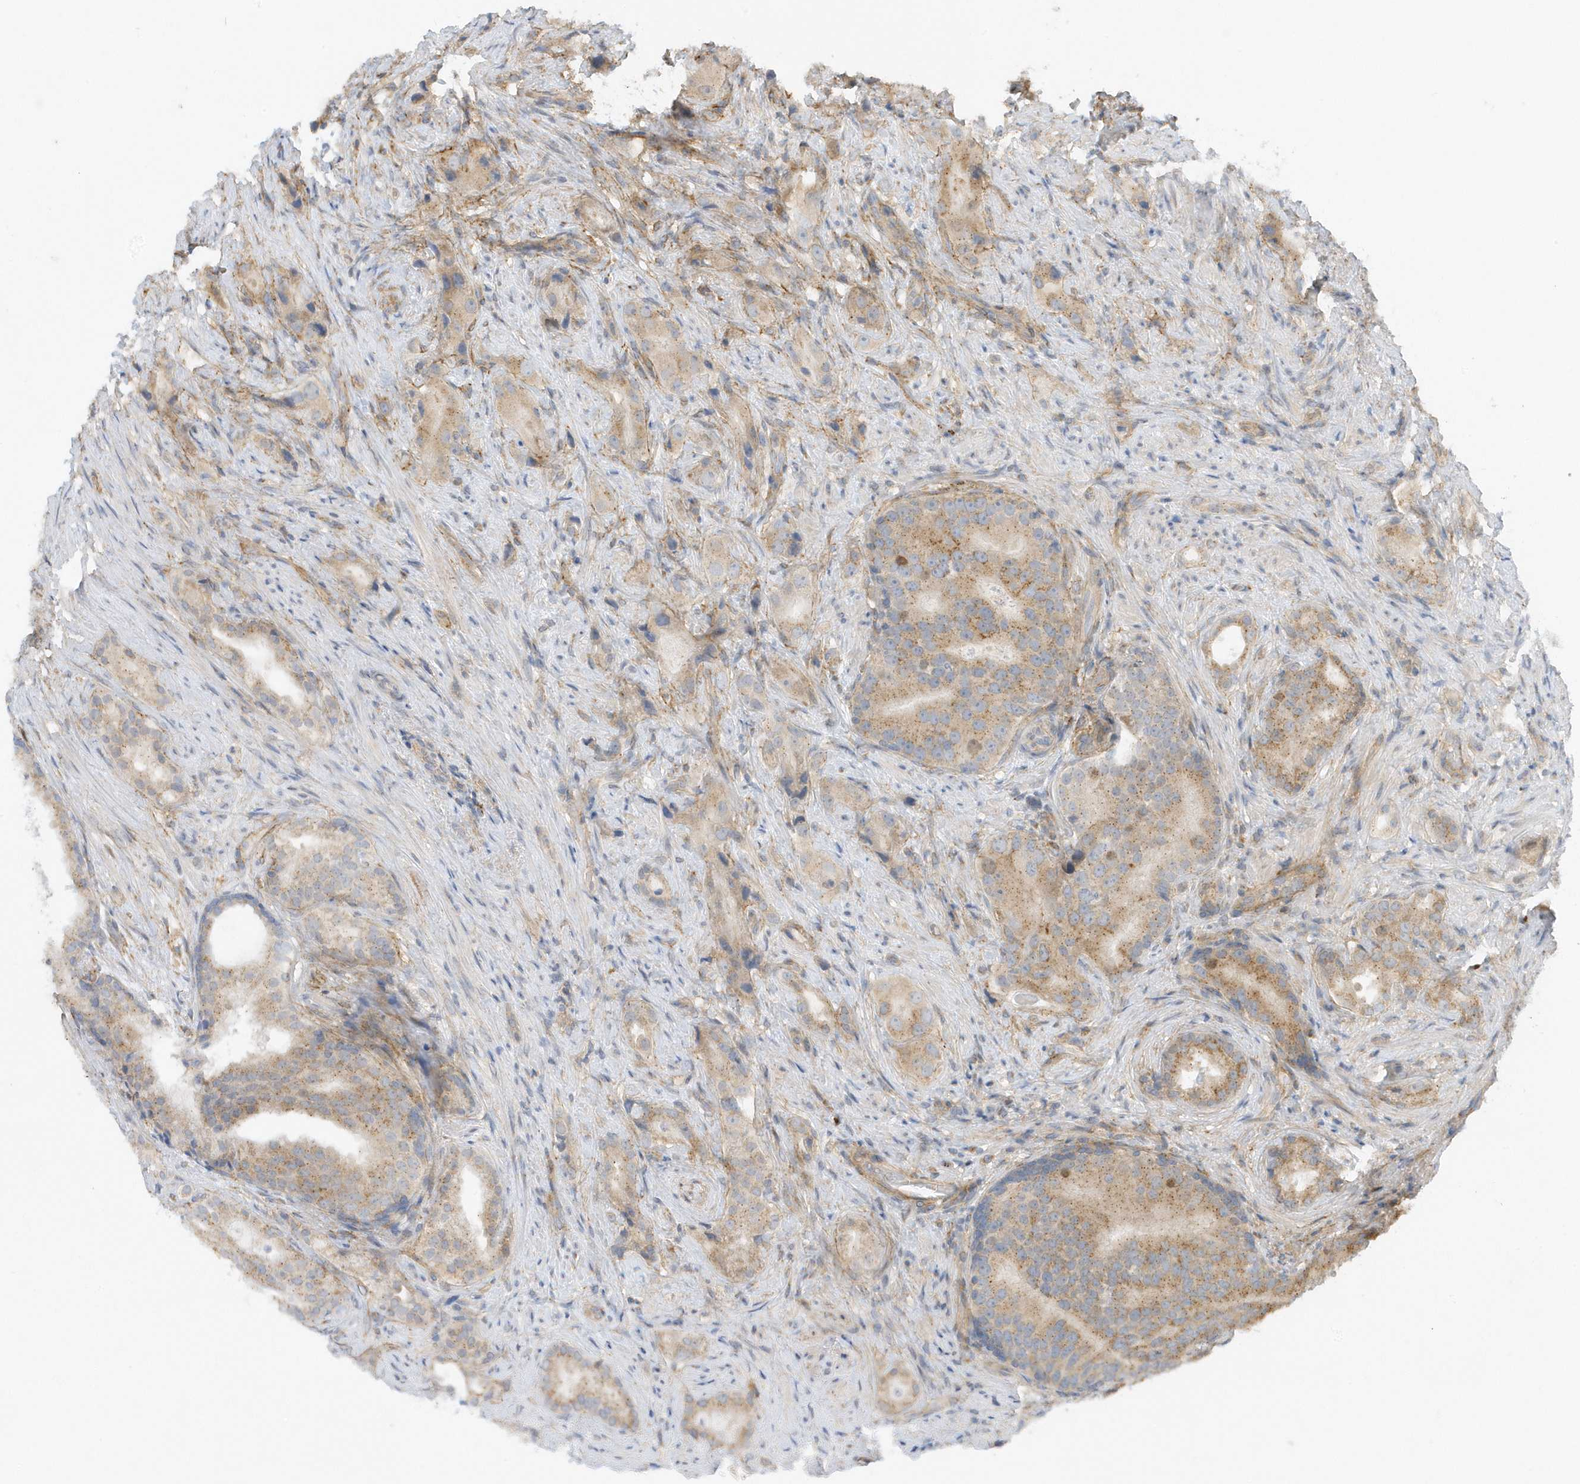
{"staining": {"intensity": "moderate", "quantity": "25%-75%", "location": "cytoplasmic/membranous"}, "tissue": "prostate cancer", "cell_type": "Tumor cells", "image_type": "cancer", "snomed": [{"axis": "morphology", "description": "Adenocarcinoma, Low grade"}, {"axis": "topography", "description": "Prostate"}], "caption": "Tumor cells show medium levels of moderate cytoplasmic/membranous expression in approximately 25%-75% of cells in human prostate low-grade adenocarcinoma. (DAB (3,3'-diaminobenzidine) IHC, brown staining for protein, blue staining for nuclei).", "gene": "HRH4", "patient": {"sex": "male", "age": 71}}